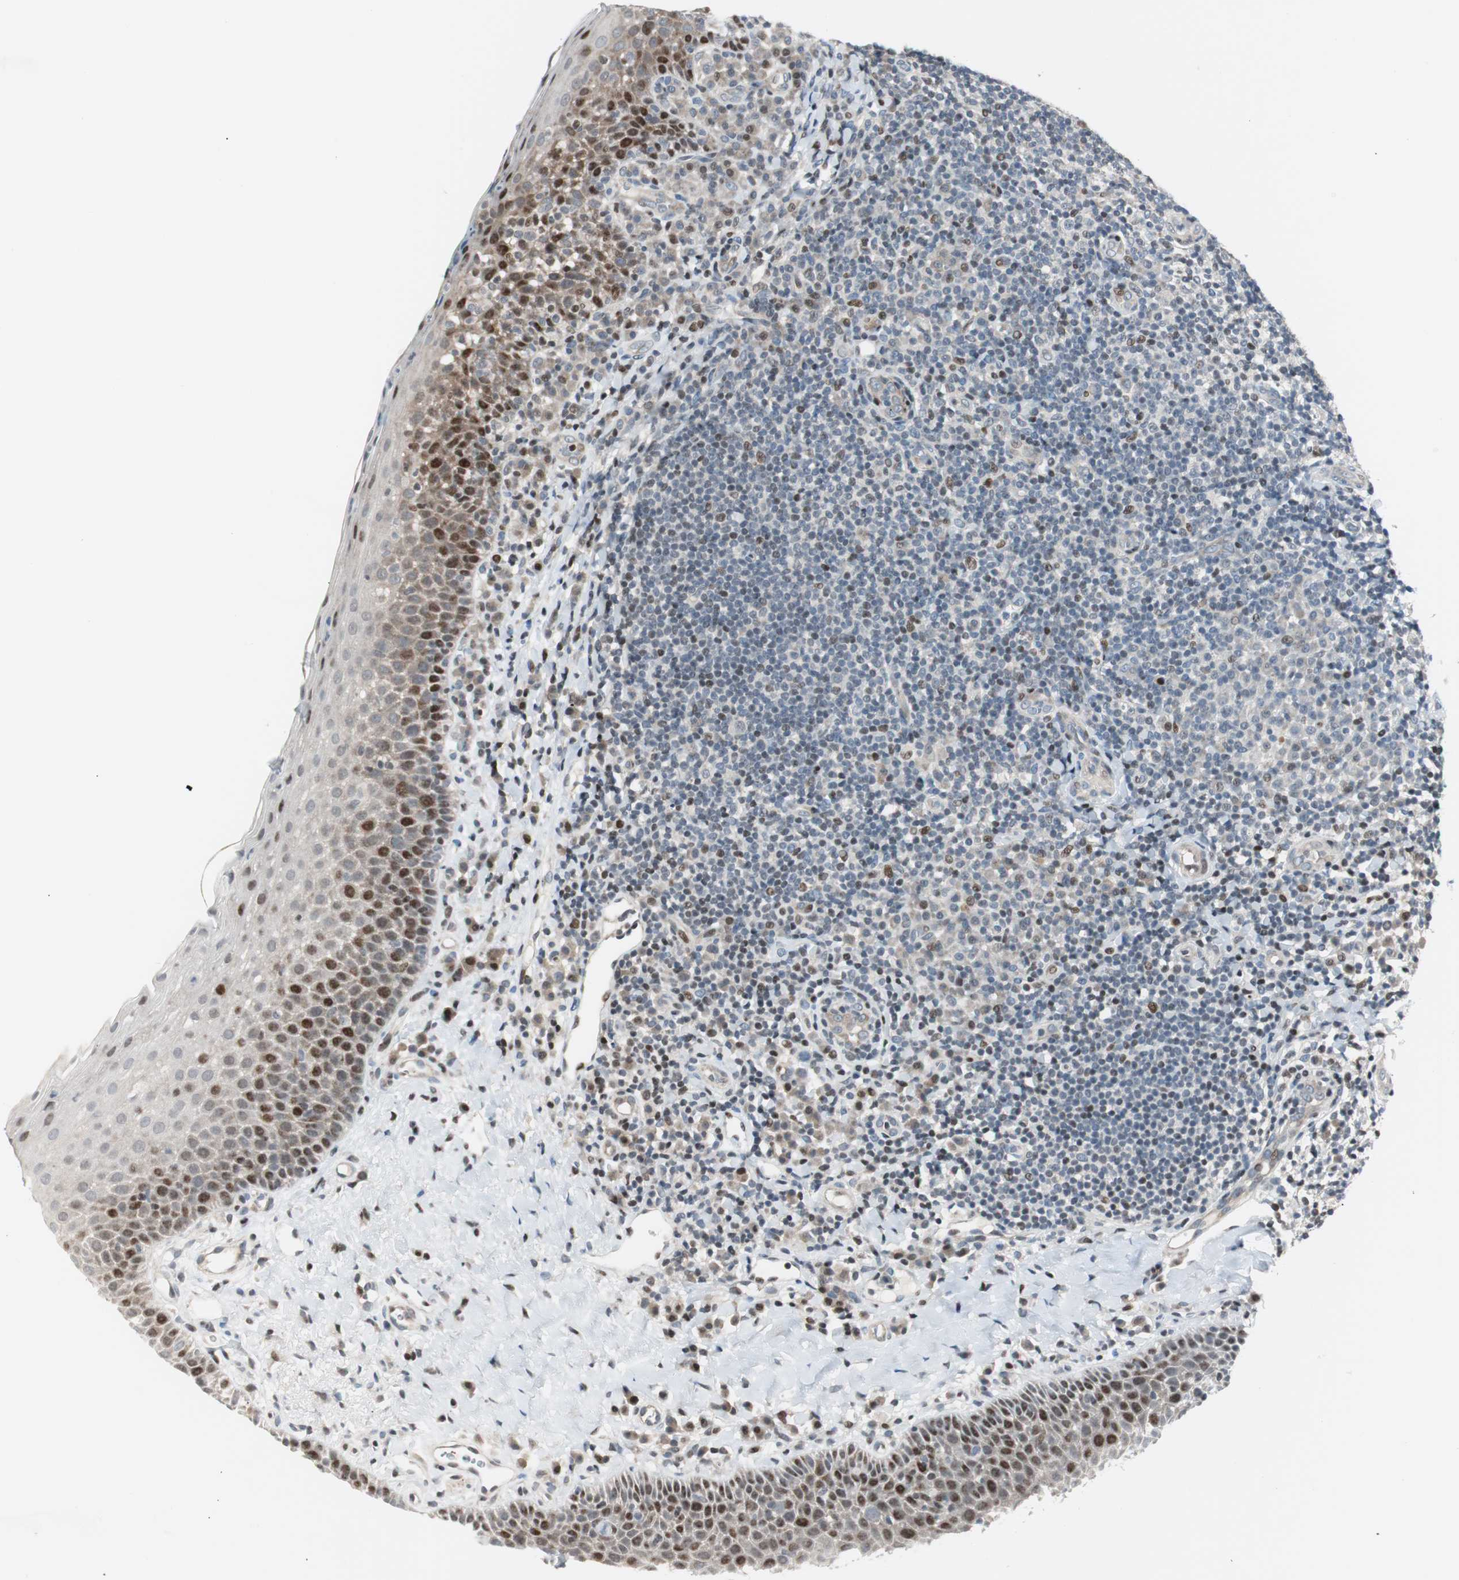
{"staining": {"intensity": "moderate", "quantity": "<25%", "location": "nuclear"}, "tissue": "tonsil", "cell_type": "Germinal center cells", "image_type": "normal", "snomed": [{"axis": "morphology", "description": "Normal tissue, NOS"}, {"axis": "topography", "description": "Tonsil"}], "caption": "Germinal center cells display moderate nuclear staining in approximately <25% of cells in benign tonsil. (DAB (3,3'-diaminobenzidine) IHC with brightfield microscopy, high magnification).", "gene": "RAD1", "patient": {"sex": "male", "age": 17}}